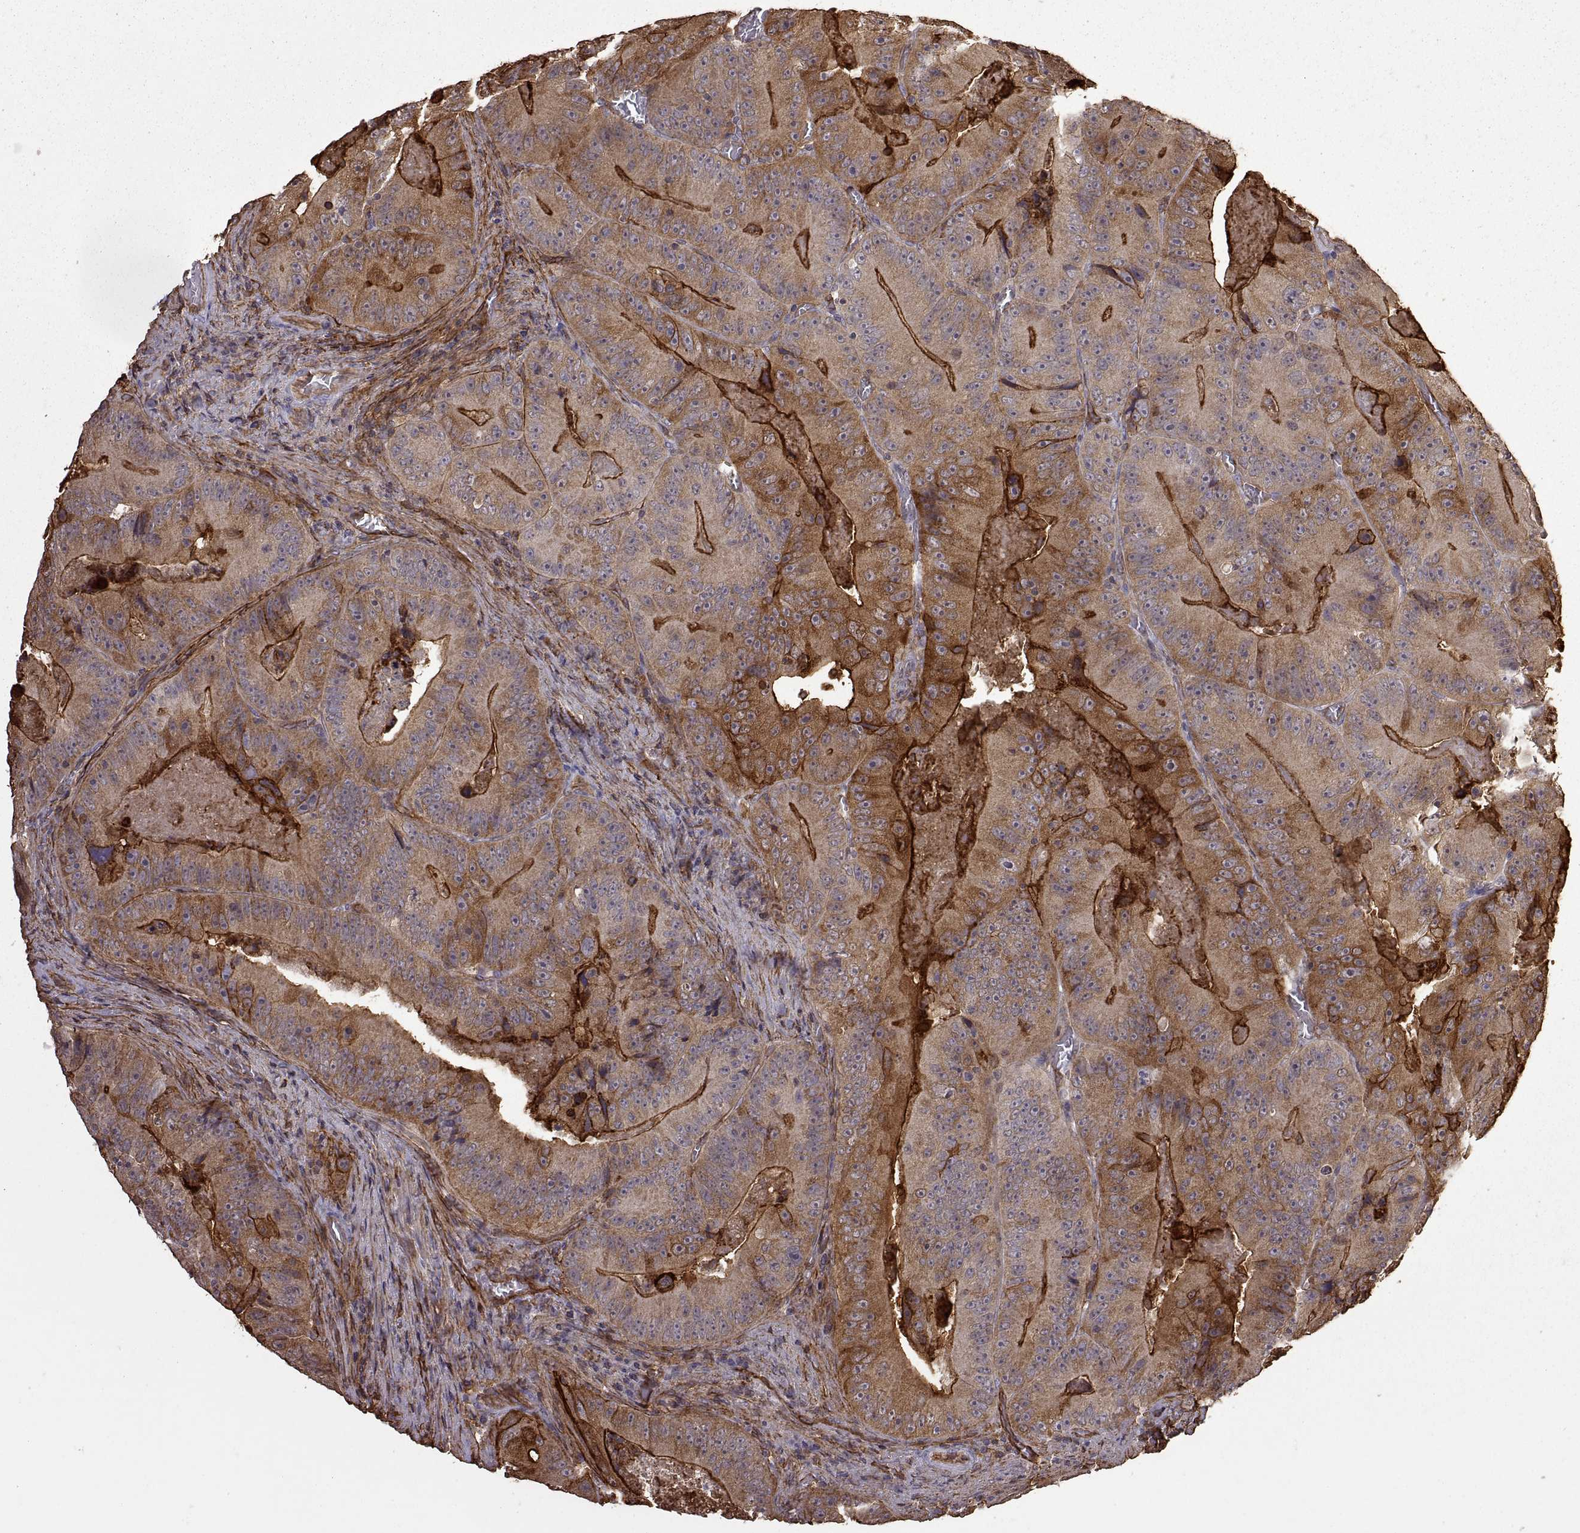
{"staining": {"intensity": "strong", "quantity": "25%-75%", "location": "cytoplasmic/membranous"}, "tissue": "colorectal cancer", "cell_type": "Tumor cells", "image_type": "cancer", "snomed": [{"axis": "morphology", "description": "Adenocarcinoma, NOS"}, {"axis": "topography", "description": "Colon"}], "caption": "A high amount of strong cytoplasmic/membranous expression is identified in approximately 25%-75% of tumor cells in adenocarcinoma (colorectal) tissue. (brown staining indicates protein expression, while blue staining denotes nuclei).", "gene": "S100A10", "patient": {"sex": "female", "age": 86}}